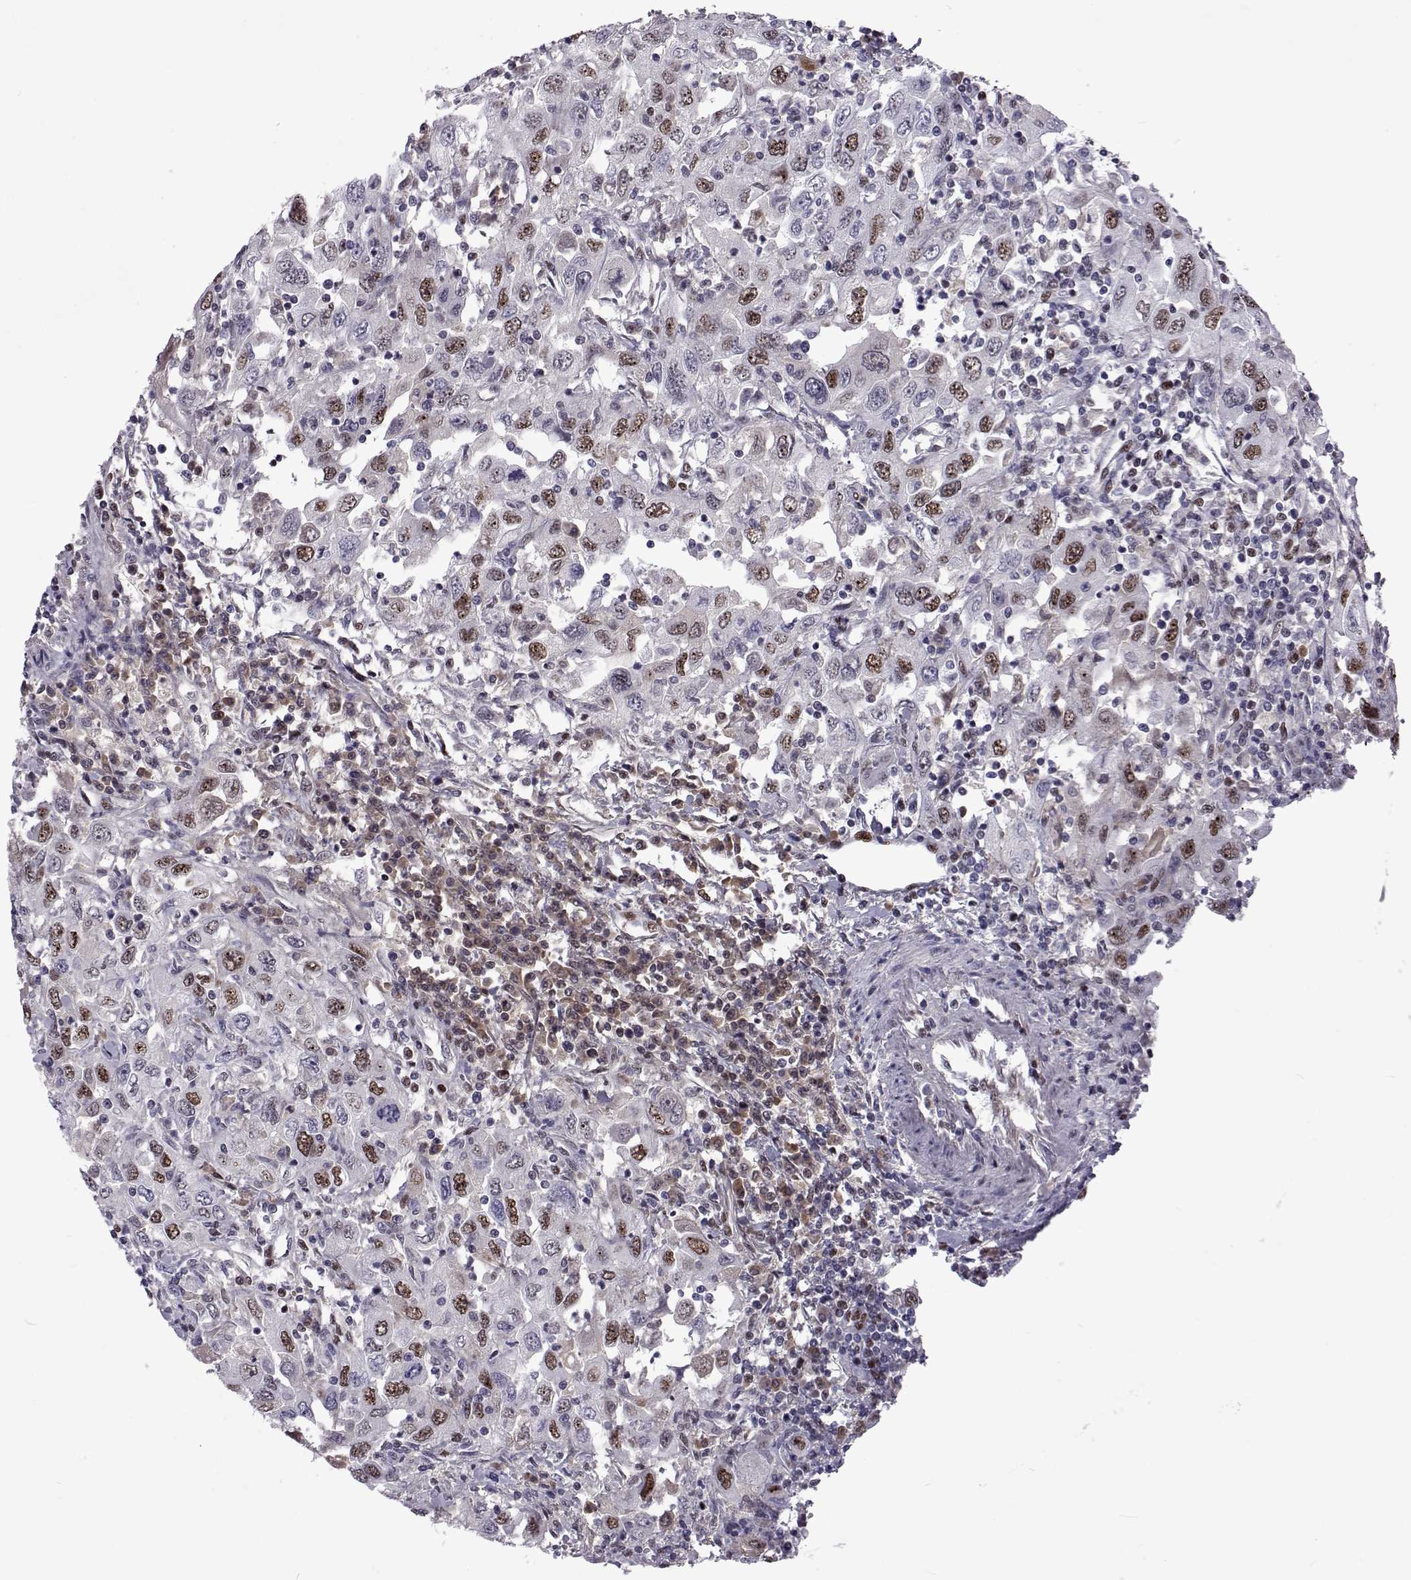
{"staining": {"intensity": "moderate", "quantity": "25%-75%", "location": "nuclear"}, "tissue": "urothelial cancer", "cell_type": "Tumor cells", "image_type": "cancer", "snomed": [{"axis": "morphology", "description": "Urothelial carcinoma, High grade"}, {"axis": "topography", "description": "Urinary bladder"}], "caption": "Moderate nuclear staining for a protein is present in about 25%-75% of tumor cells of urothelial cancer using immunohistochemistry.", "gene": "TCF15", "patient": {"sex": "male", "age": 76}}